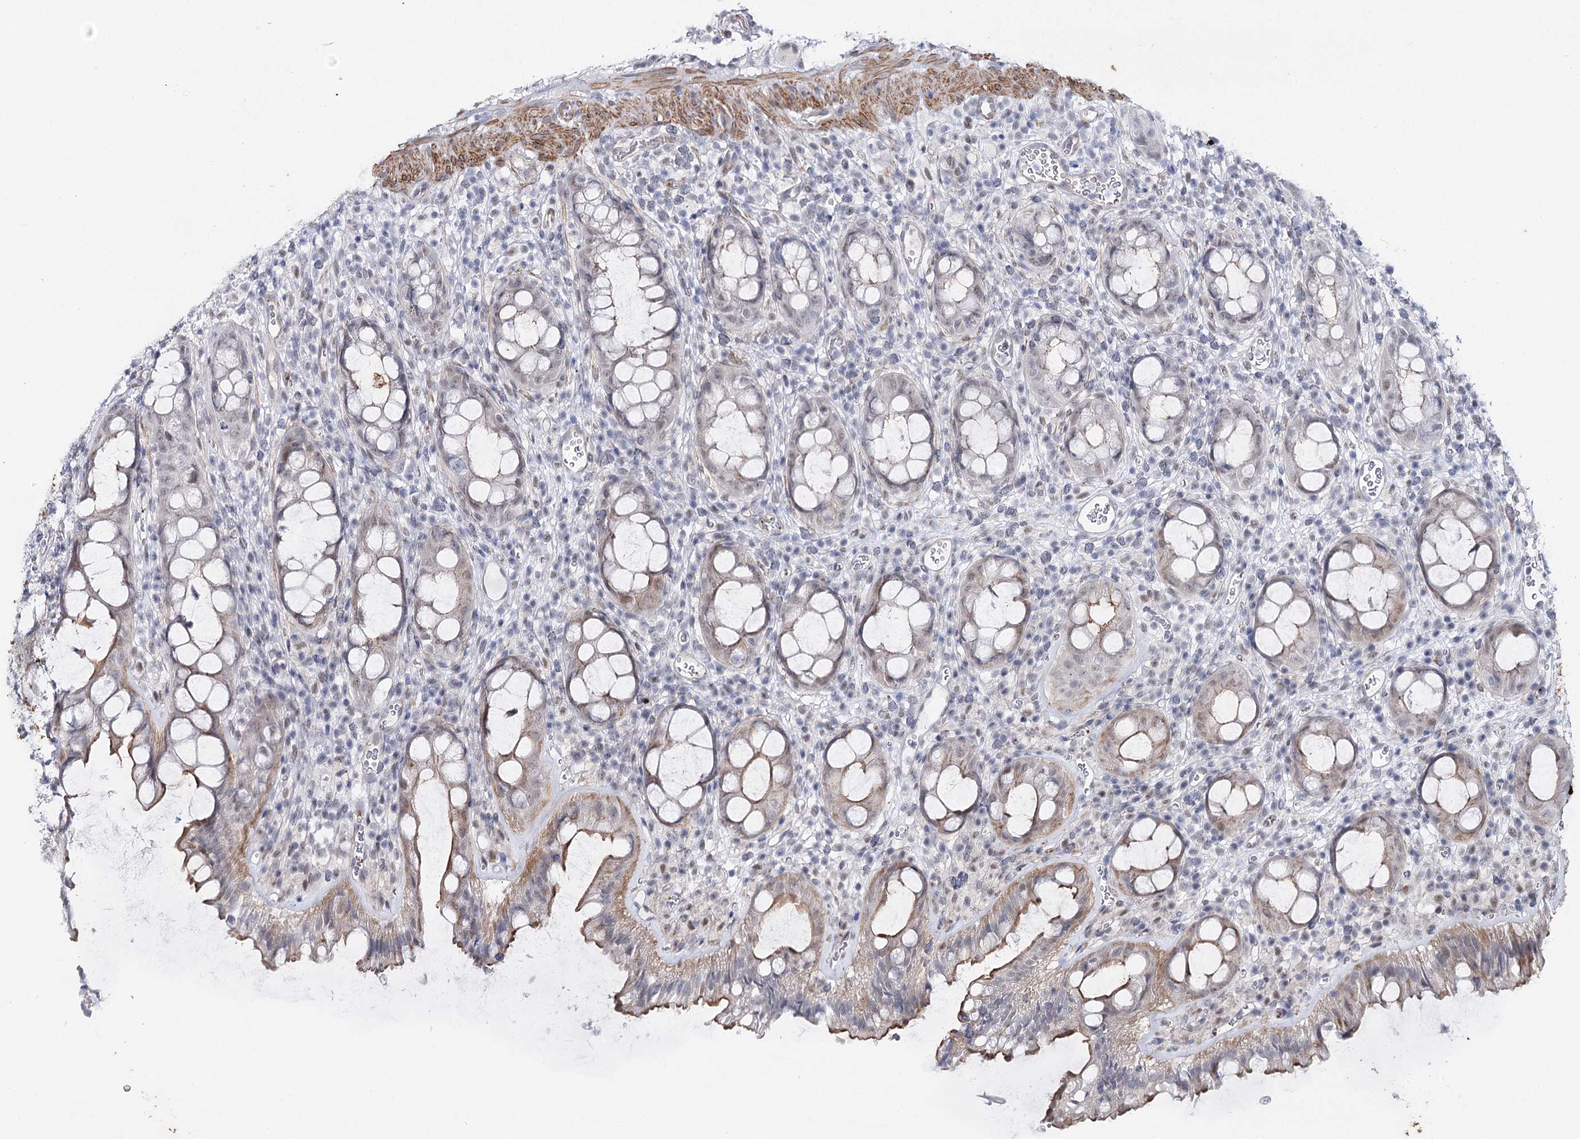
{"staining": {"intensity": "weak", "quantity": "<25%", "location": "cytoplasmic/membranous"}, "tissue": "rectum", "cell_type": "Glandular cells", "image_type": "normal", "snomed": [{"axis": "morphology", "description": "Normal tissue, NOS"}, {"axis": "topography", "description": "Rectum"}], "caption": "This is an immunohistochemistry (IHC) micrograph of benign human rectum. There is no staining in glandular cells.", "gene": "AGXT2", "patient": {"sex": "female", "age": 57}}